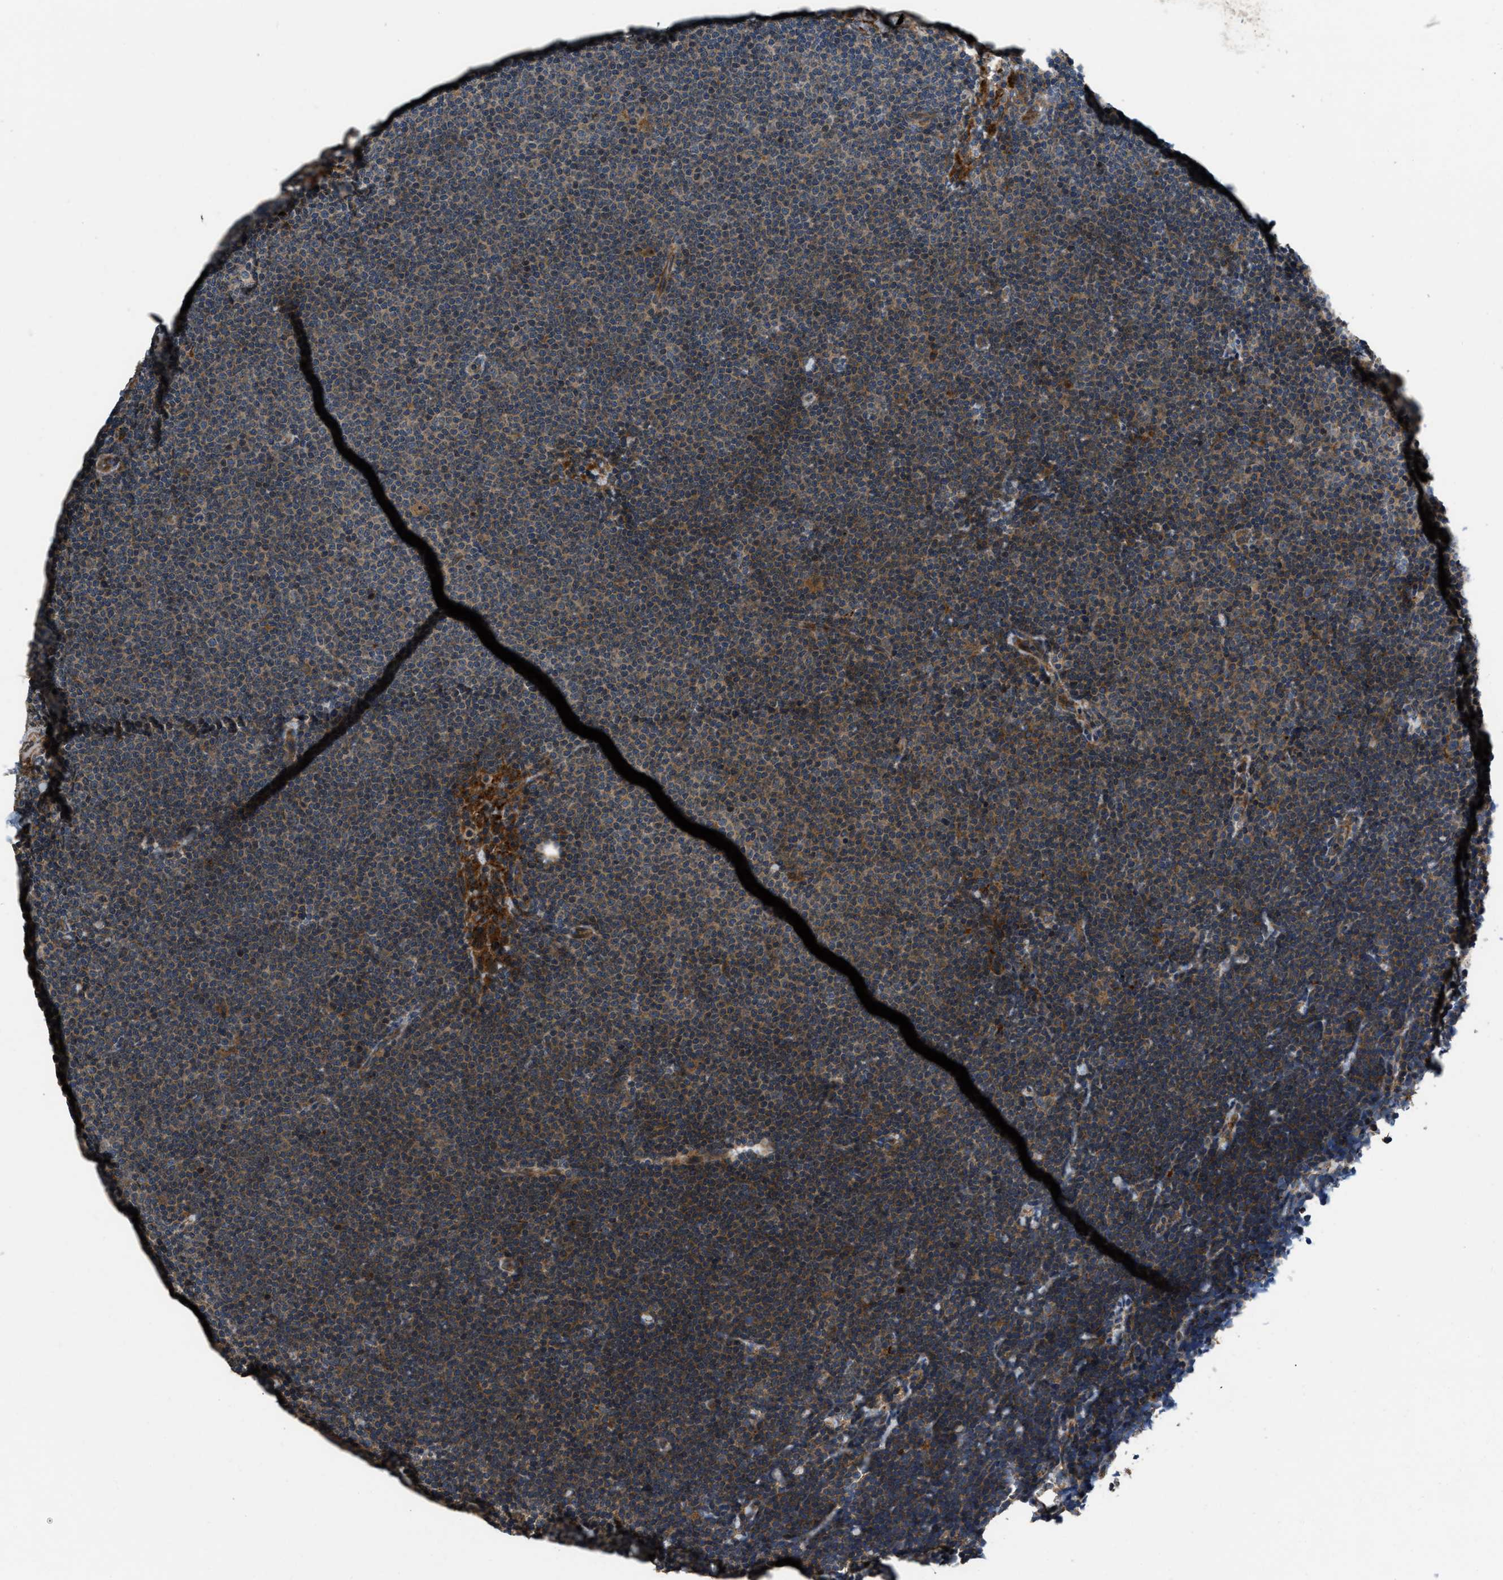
{"staining": {"intensity": "moderate", "quantity": "25%-75%", "location": "cytoplasmic/membranous"}, "tissue": "lymphoma", "cell_type": "Tumor cells", "image_type": "cancer", "snomed": [{"axis": "morphology", "description": "Malignant lymphoma, non-Hodgkin's type, Low grade"}, {"axis": "topography", "description": "Lymph node"}], "caption": "Protein expression analysis of human low-grade malignant lymphoma, non-Hodgkin's type reveals moderate cytoplasmic/membranous positivity in about 25%-75% of tumor cells.", "gene": "GGH", "patient": {"sex": "female", "age": 53}}